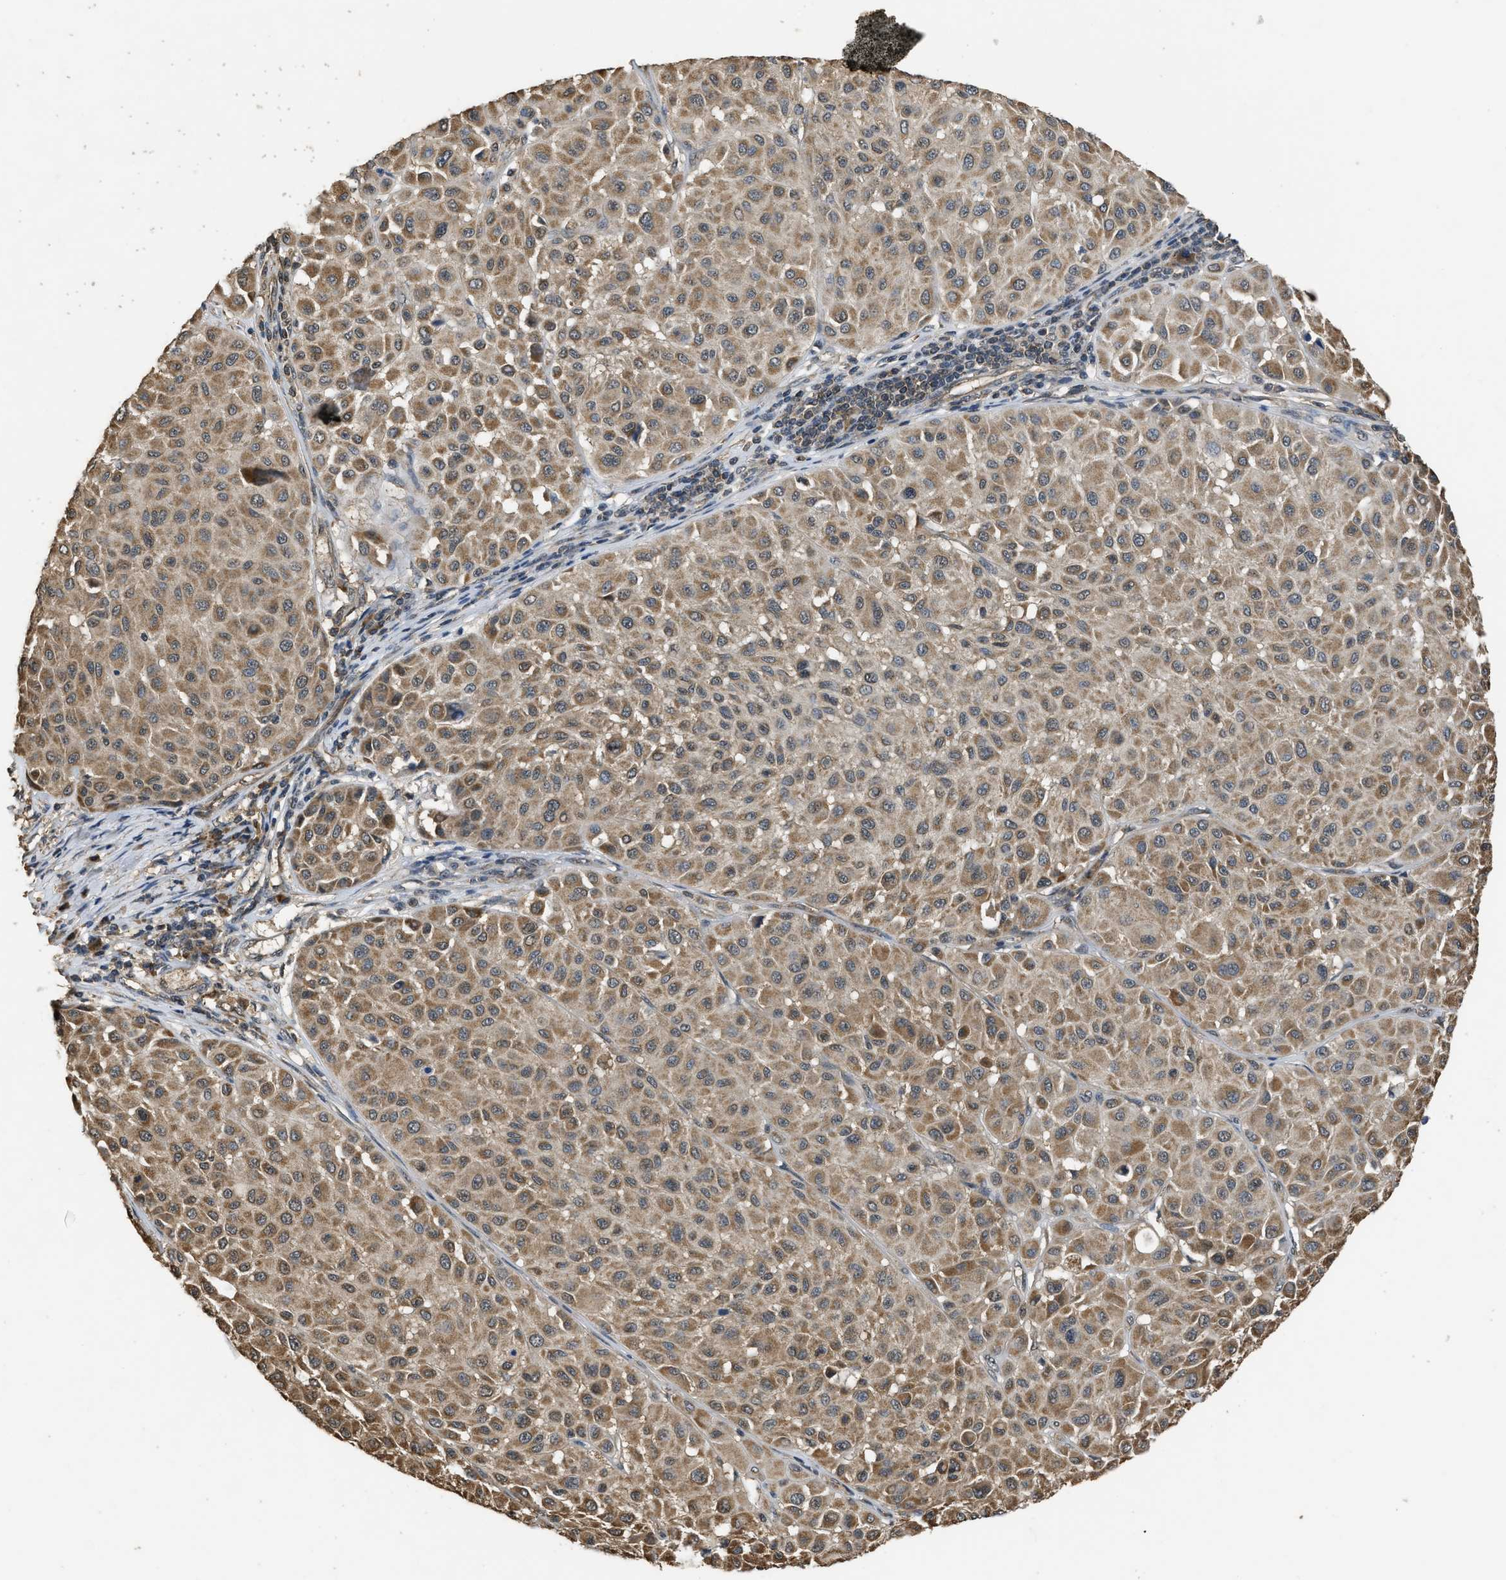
{"staining": {"intensity": "moderate", "quantity": ">75%", "location": "cytoplasmic/membranous"}, "tissue": "melanoma", "cell_type": "Tumor cells", "image_type": "cancer", "snomed": [{"axis": "morphology", "description": "Malignant melanoma, Metastatic site"}, {"axis": "topography", "description": "Soft tissue"}], "caption": "Human malignant melanoma (metastatic site) stained with a brown dye reveals moderate cytoplasmic/membranous positive expression in about >75% of tumor cells.", "gene": "DENND6B", "patient": {"sex": "male", "age": 41}}